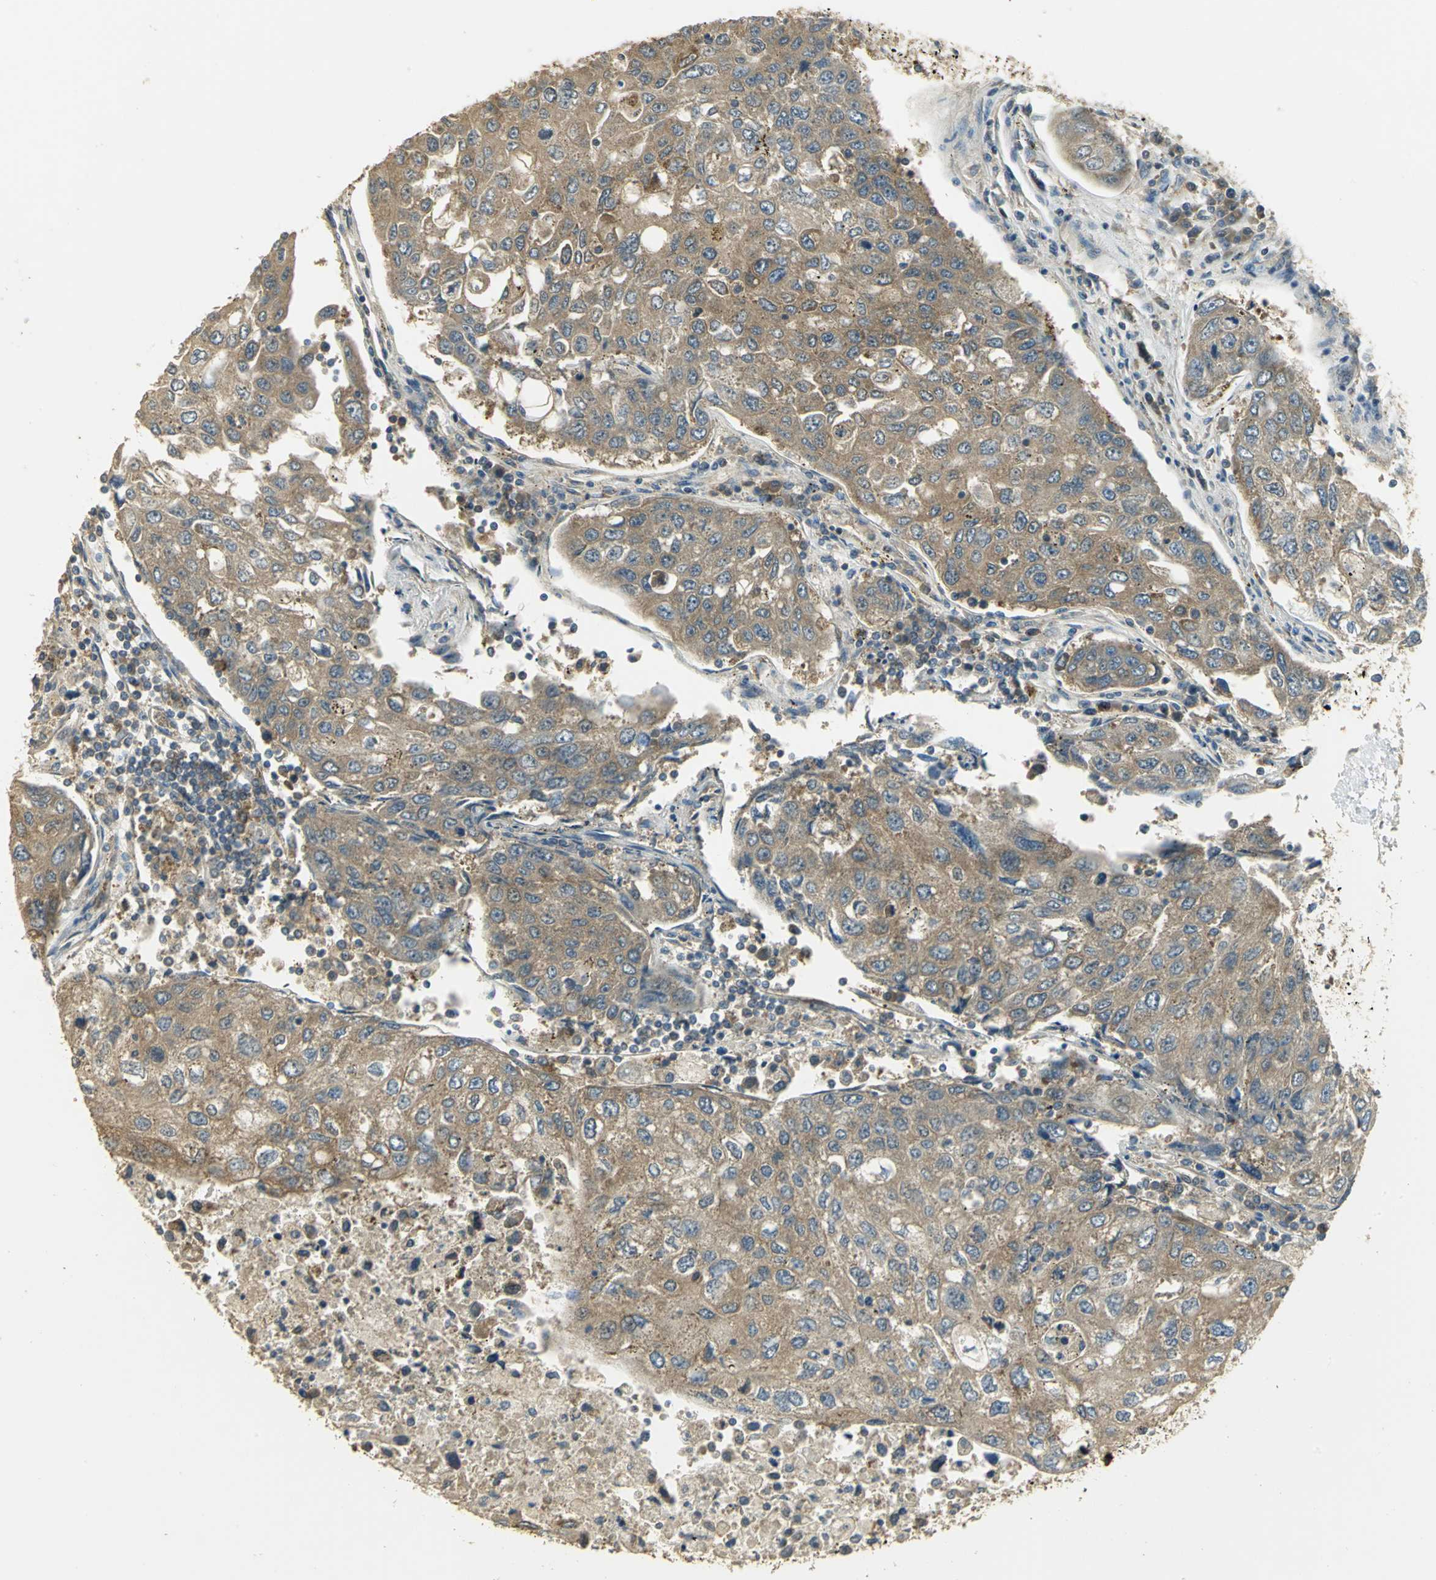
{"staining": {"intensity": "moderate", "quantity": ">75%", "location": "cytoplasmic/membranous"}, "tissue": "urothelial cancer", "cell_type": "Tumor cells", "image_type": "cancer", "snomed": [{"axis": "morphology", "description": "Urothelial carcinoma, High grade"}, {"axis": "topography", "description": "Lymph node"}, {"axis": "topography", "description": "Urinary bladder"}], "caption": "Immunohistochemistry (DAB (3,3'-diaminobenzidine)) staining of human high-grade urothelial carcinoma displays moderate cytoplasmic/membranous protein staining in about >75% of tumor cells.", "gene": "RARS1", "patient": {"sex": "male", "age": 51}}